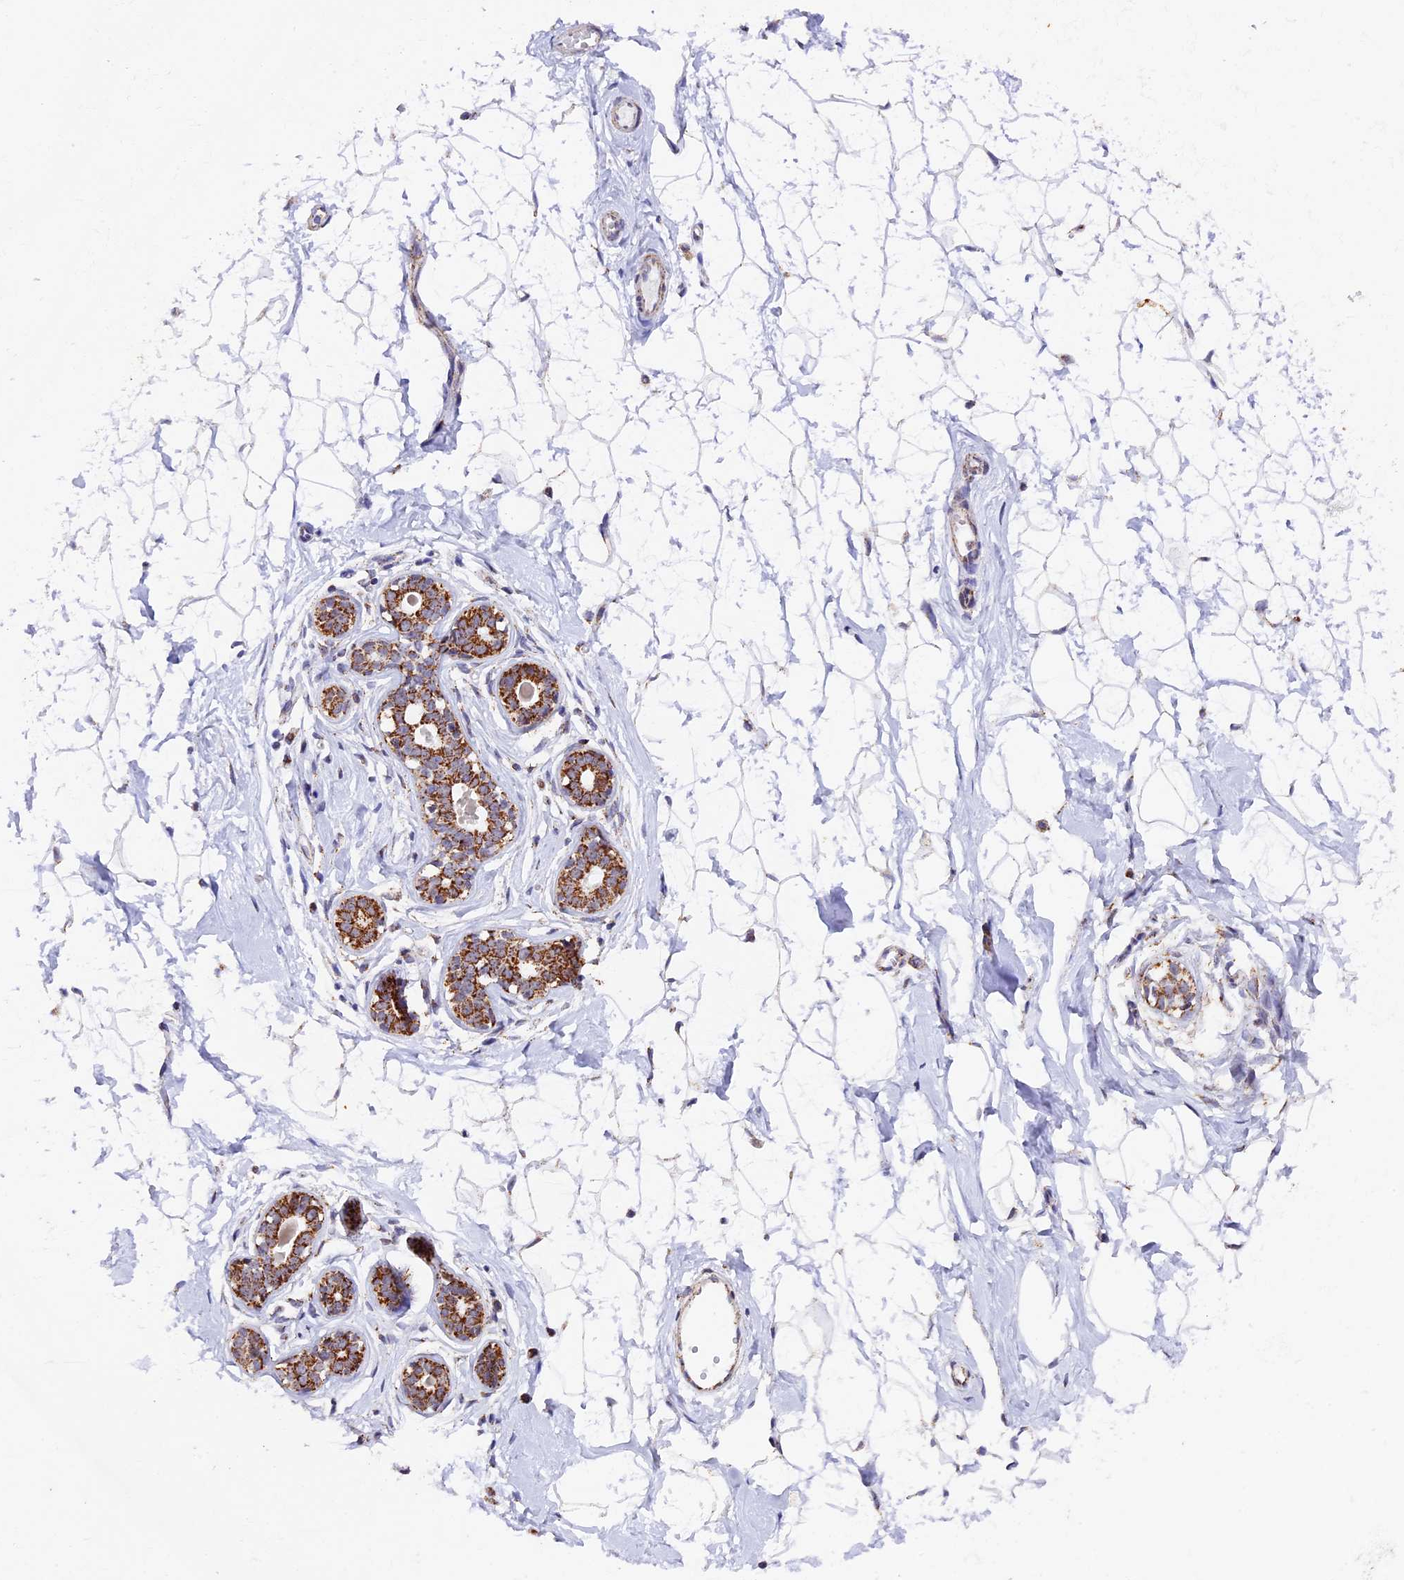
{"staining": {"intensity": "negative", "quantity": "none", "location": "none"}, "tissue": "breast", "cell_type": "Adipocytes", "image_type": "normal", "snomed": [{"axis": "morphology", "description": "Normal tissue, NOS"}, {"axis": "morphology", "description": "Adenoma, NOS"}, {"axis": "topography", "description": "Breast"}], "caption": "Adipocytes show no significant expression in benign breast. The staining was performed using DAB to visualize the protein expression in brown, while the nuclei were stained in blue with hematoxylin (Magnification: 20x).", "gene": "TFAM", "patient": {"sex": "female", "age": 23}}